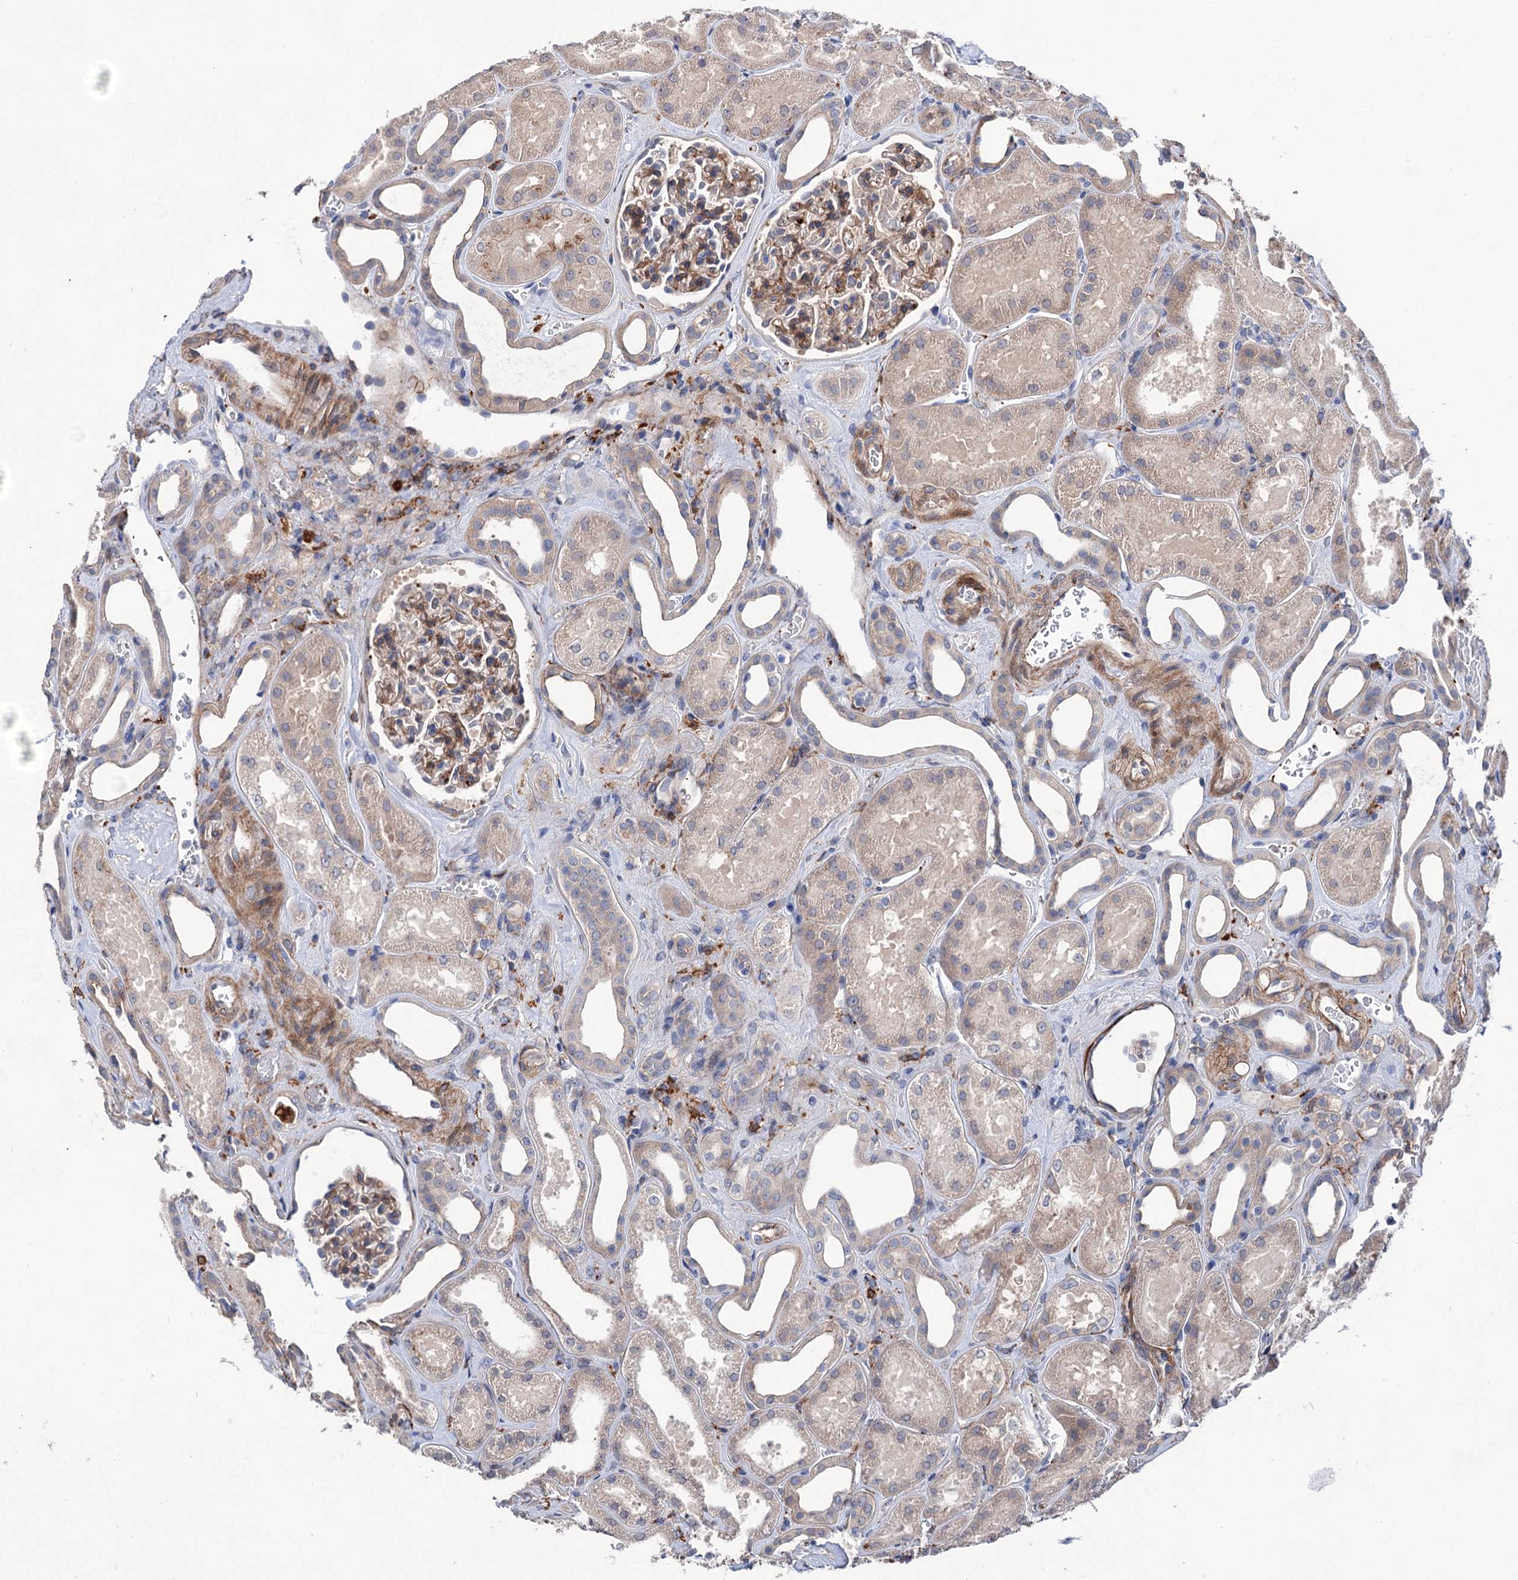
{"staining": {"intensity": "moderate", "quantity": "25%-75%", "location": "cytoplasmic/membranous"}, "tissue": "kidney", "cell_type": "Cells in glomeruli", "image_type": "normal", "snomed": [{"axis": "morphology", "description": "Normal tissue, NOS"}, {"axis": "morphology", "description": "Adenocarcinoma, NOS"}, {"axis": "topography", "description": "Kidney"}], "caption": "Immunohistochemistry (IHC) staining of normal kidney, which exhibits medium levels of moderate cytoplasmic/membranous expression in about 25%-75% of cells in glomeruli indicating moderate cytoplasmic/membranous protein staining. The staining was performed using DAB (brown) for protein detection and nuclei were counterstained in hematoxylin (blue).", "gene": "TMTC3", "patient": {"sex": "female", "age": 68}}